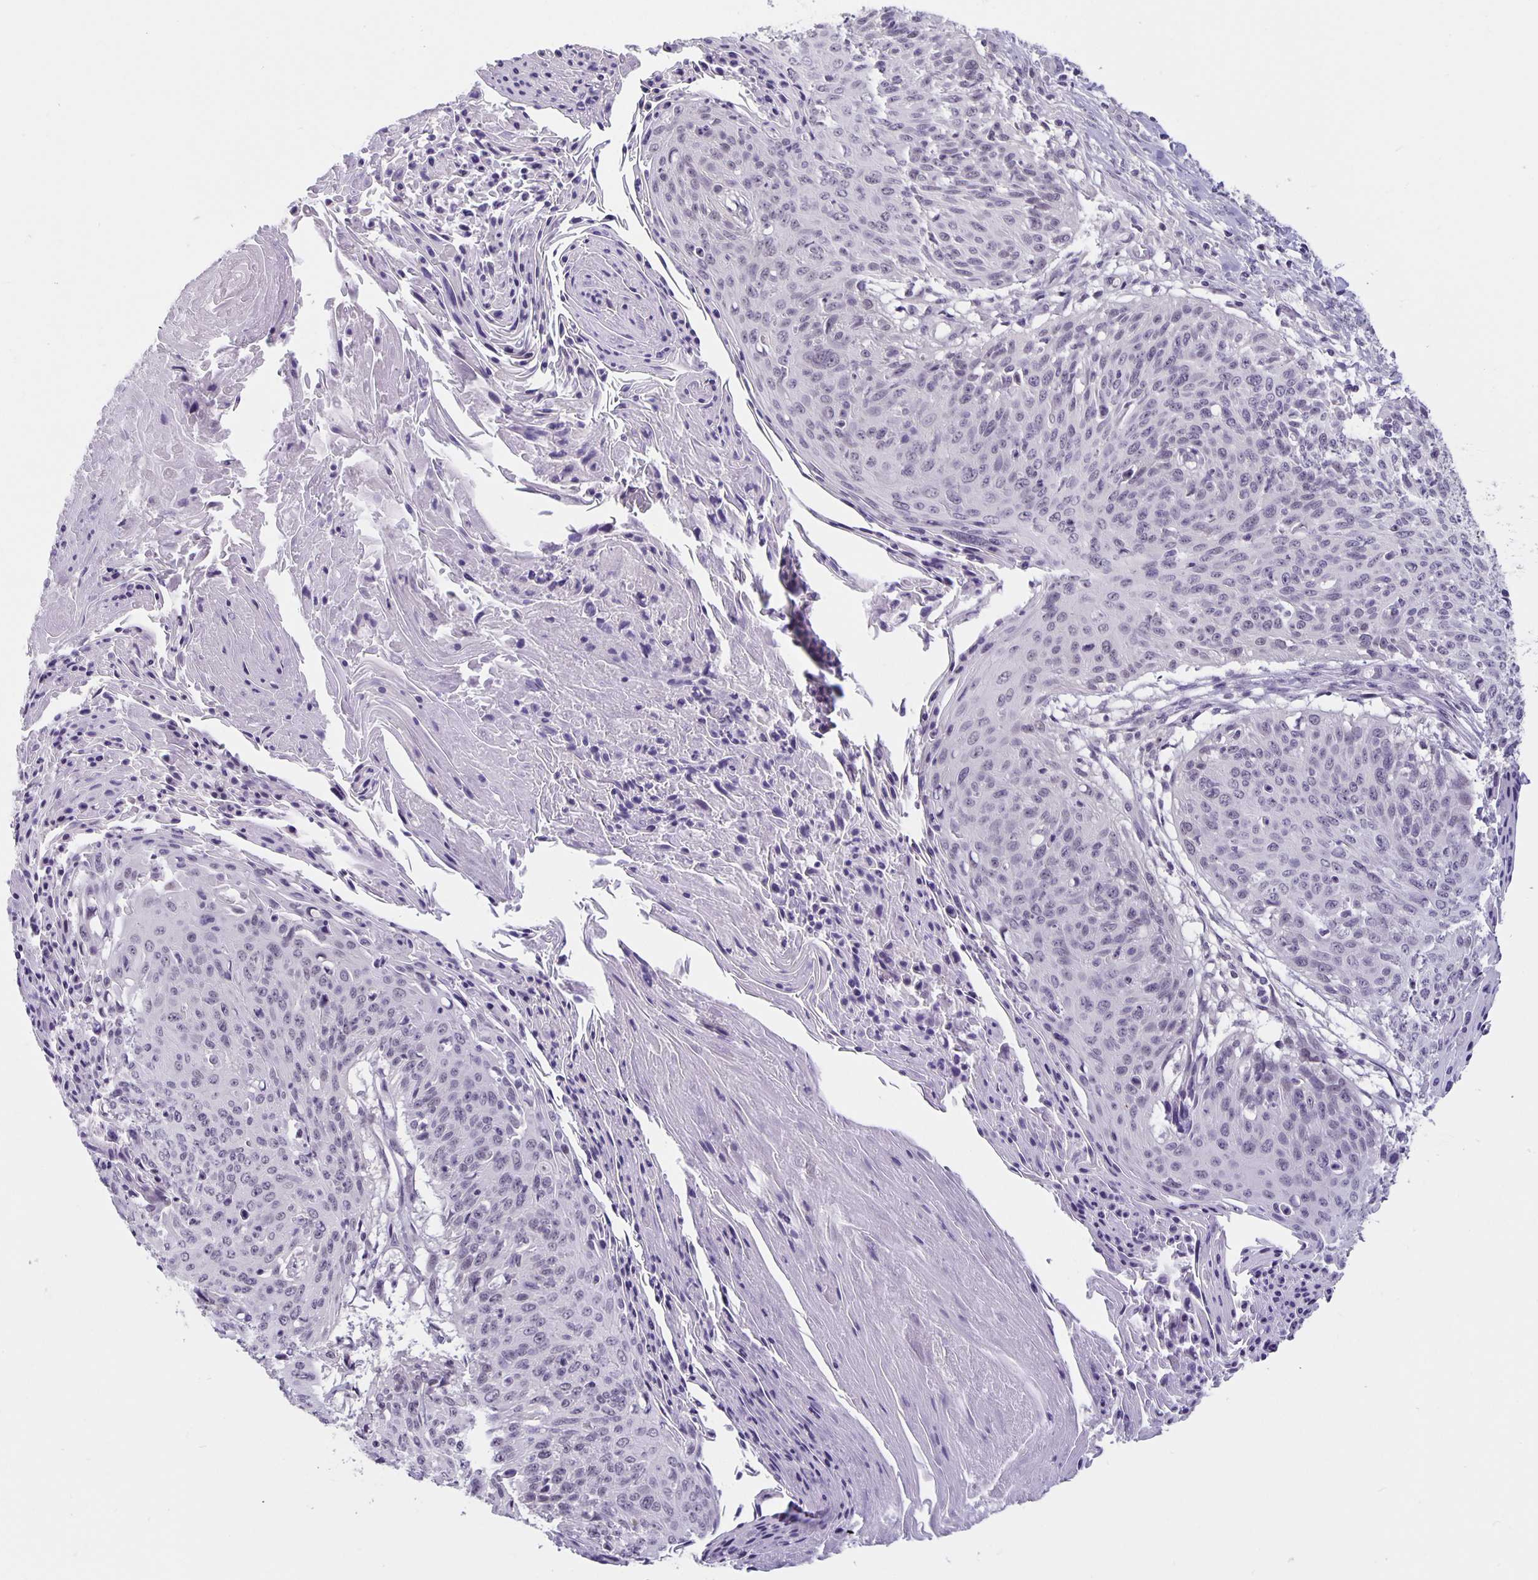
{"staining": {"intensity": "negative", "quantity": "none", "location": "none"}, "tissue": "cervical cancer", "cell_type": "Tumor cells", "image_type": "cancer", "snomed": [{"axis": "morphology", "description": "Squamous cell carcinoma, NOS"}, {"axis": "topography", "description": "Cervix"}], "caption": "Micrograph shows no significant protein expression in tumor cells of cervical squamous cell carcinoma.", "gene": "ARVCF", "patient": {"sex": "female", "age": 45}}